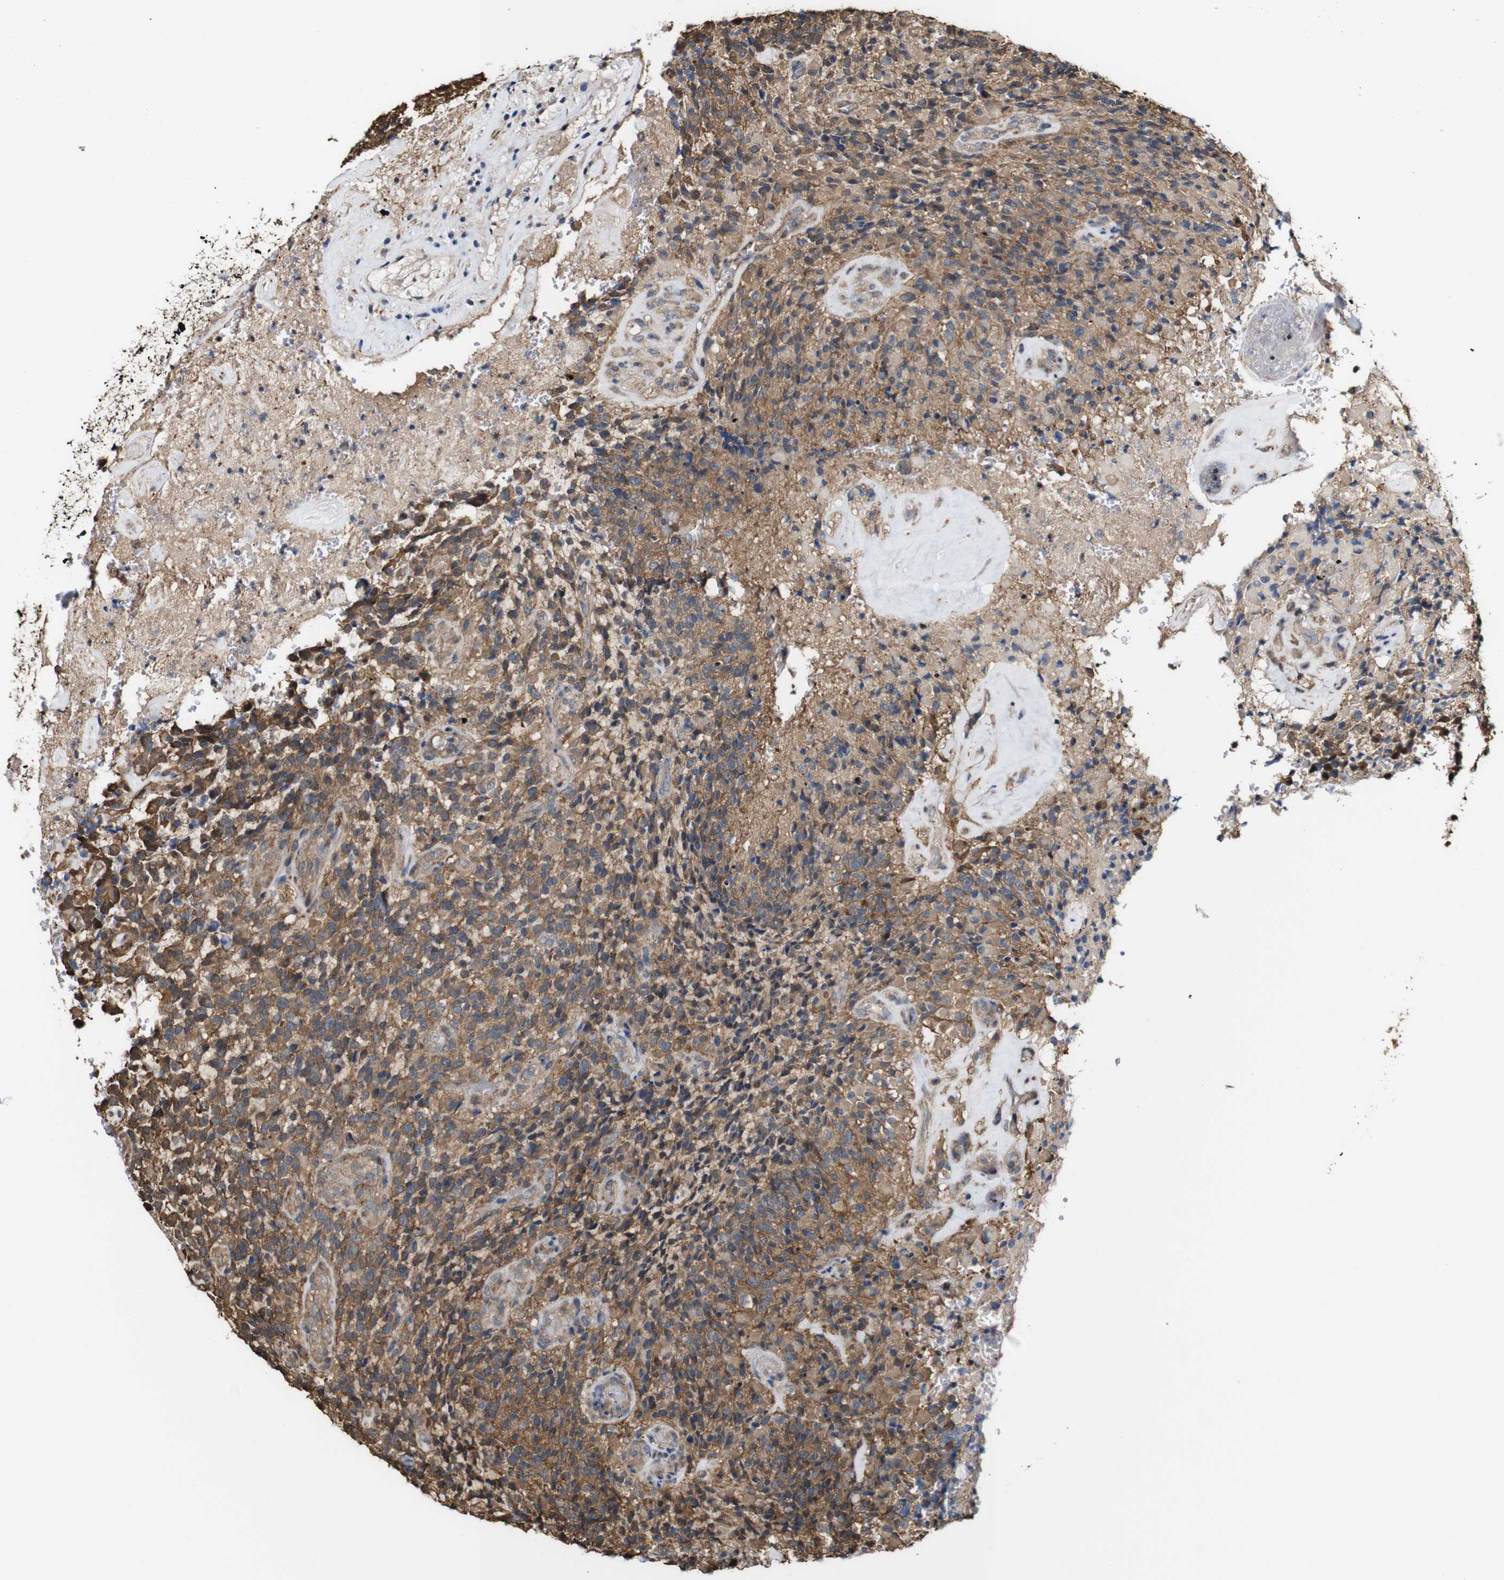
{"staining": {"intensity": "moderate", "quantity": ">75%", "location": "cytoplasmic/membranous"}, "tissue": "glioma", "cell_type": "Tumor cells", "image_type": "cancer", "snomed": [{"axis": "morphology", "description": "Glioma, malignant, High grade"}, {"axis": "topography", "description": "Brain"}], "caption": "Malignant glioma (high-grade) tissue demonstrates moderate cytoplasmic/membranous expression in approximately >75% of tumor cells, visualized by immunohistochemistry.", "gene": "PTPRR", "patient": {"sex": "male", "age": 71}}